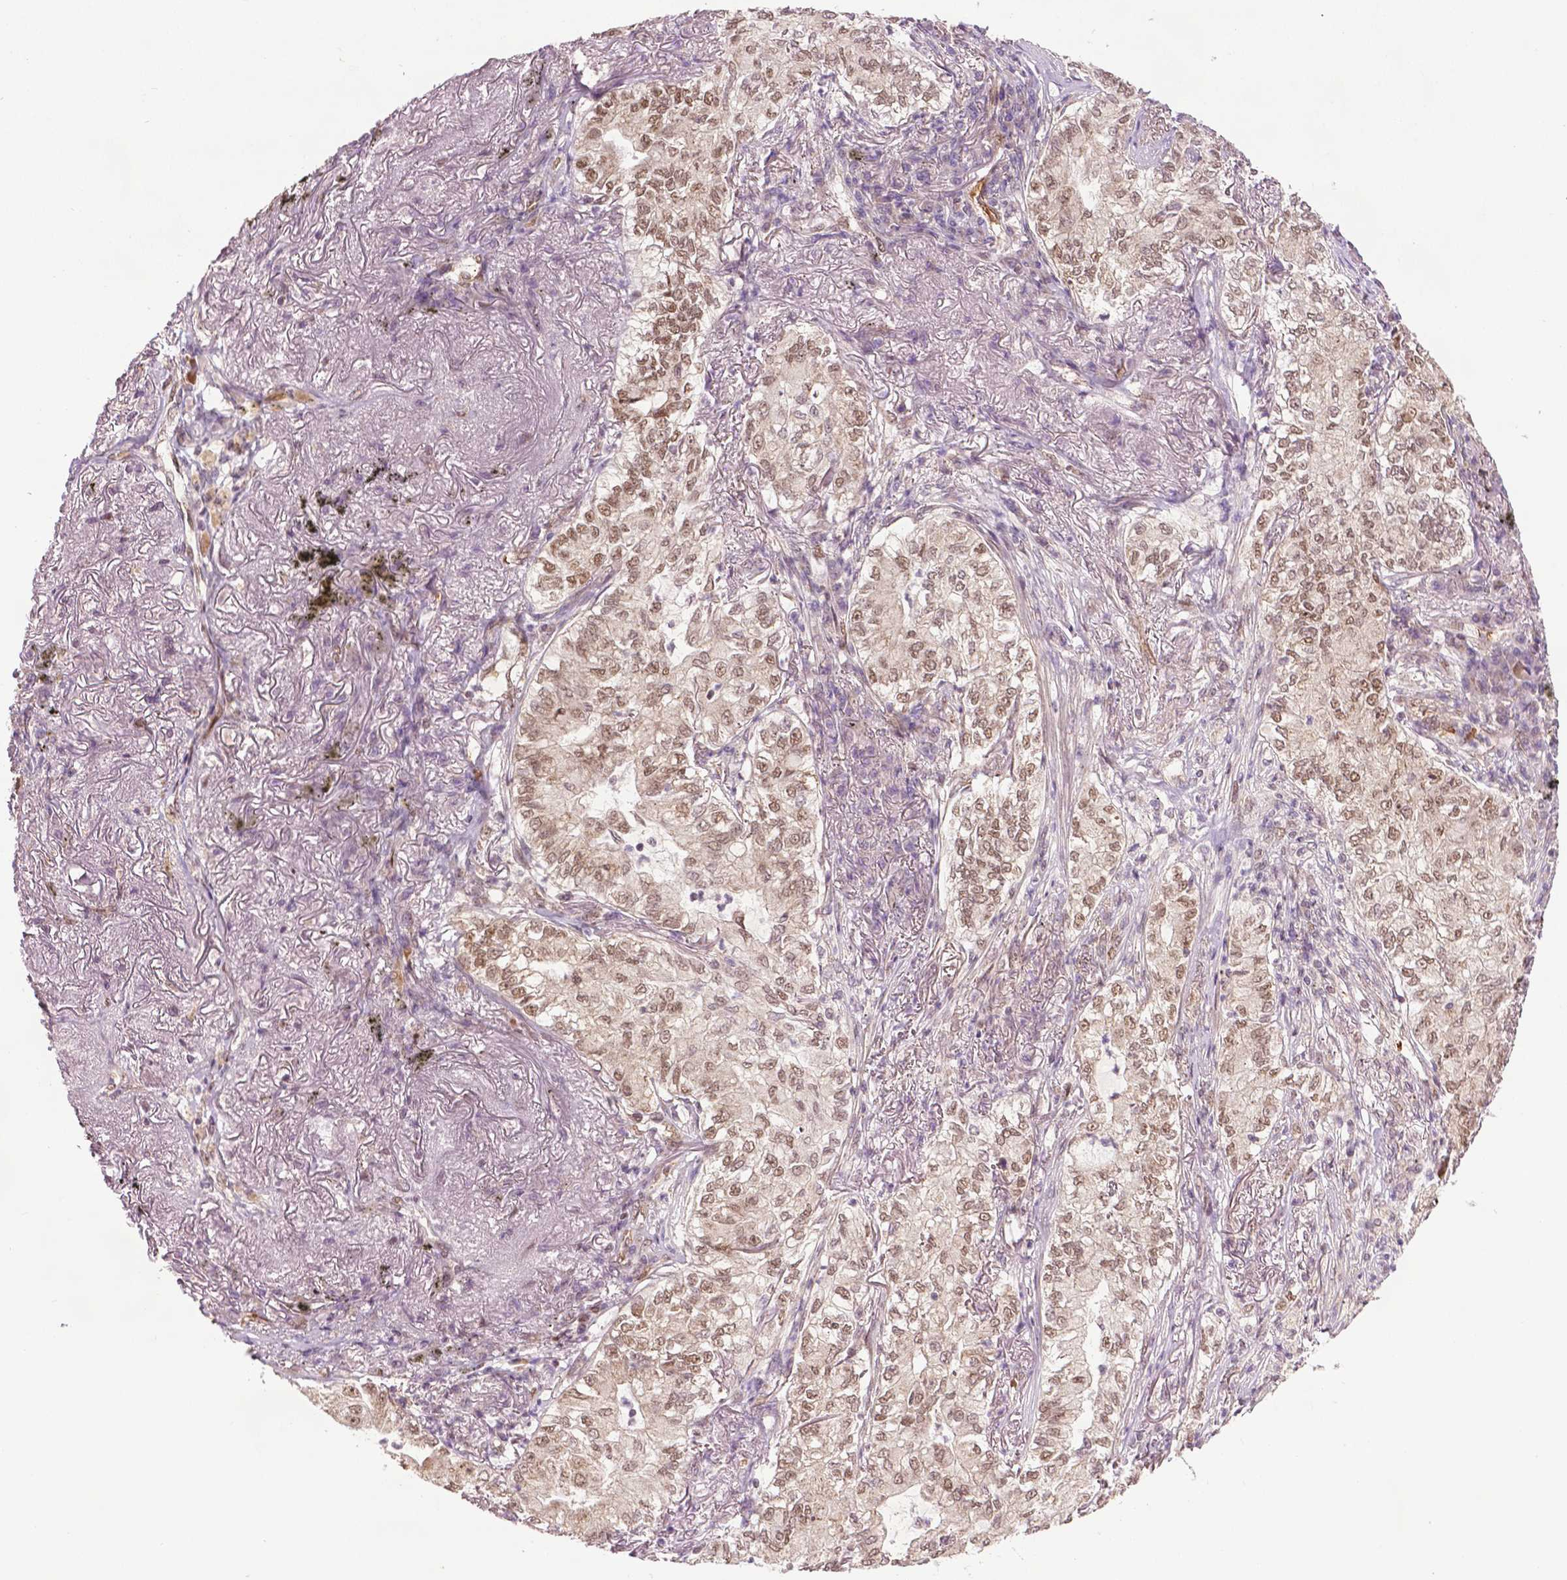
{"staining": {"intensity": "moderate", "quantity": ">75%", "location": "nuclear"}, "tissue": "lung cancer", "cell_type": "Tumor cells", "image_type": "cancer", "snomed": [{"axis": "morphology", "description": "Adenocarcinoma, NOS"}, {"axis": "topography", "description": "Lung"}], "caption": "IHC histopathology image of neoplastic tissue: adenocarcinoma (lung) stained using immunohistochemistry shows medium levels of moderate protein expression localized specifically in the nuclear of tumor cells, appearing as a nuclear brown color.", "gene": "ZNF41", "patient": {"sex": "female", "age": 73}}